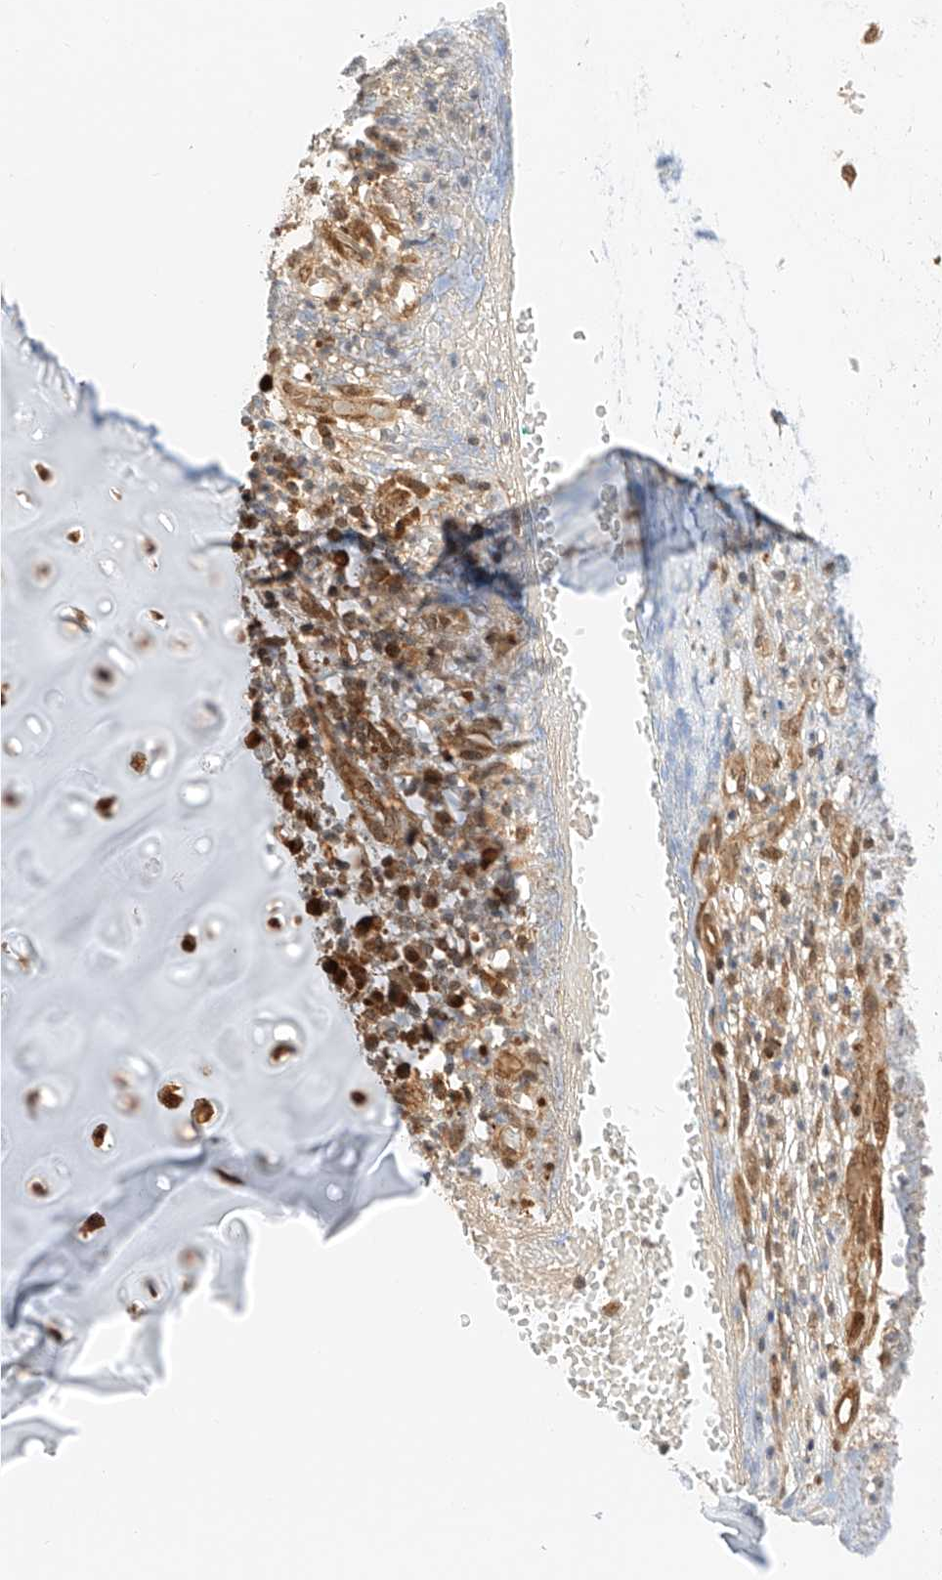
{"staining": {"intensity": "weak", "quantity": "25%-75%", "location": "cytoplasmic/membranous"}, "tissue": "adipose tissue", "cell_type": "Adipocytes", "image_type": "normal", "snomed": [{"axis": "morphology", "description": "Normal tissue, NOS"}, {"axis": "morphology", "description": "Basal cell carcinoma"}, {"axis": "topography", "description": "Cartilage tissue"}, {"axis": "topography", "description": "Nasopharynx"}, {"axis": "topography", "description": "Oral tissue"}], "caption": "Adipose tissue stained for a protein demonstrates weak cytoplasmic/membranous positivity in adipocytes. The staining was performed using DAB (3,3'-diaminobenzidine) to visualize the protein expression in brown, while the nuclei were stained in blue with hematoxylin (Magnification: 20x).", "gene": "EIF4H", "patient": {"sex": "female", "age": 77}}